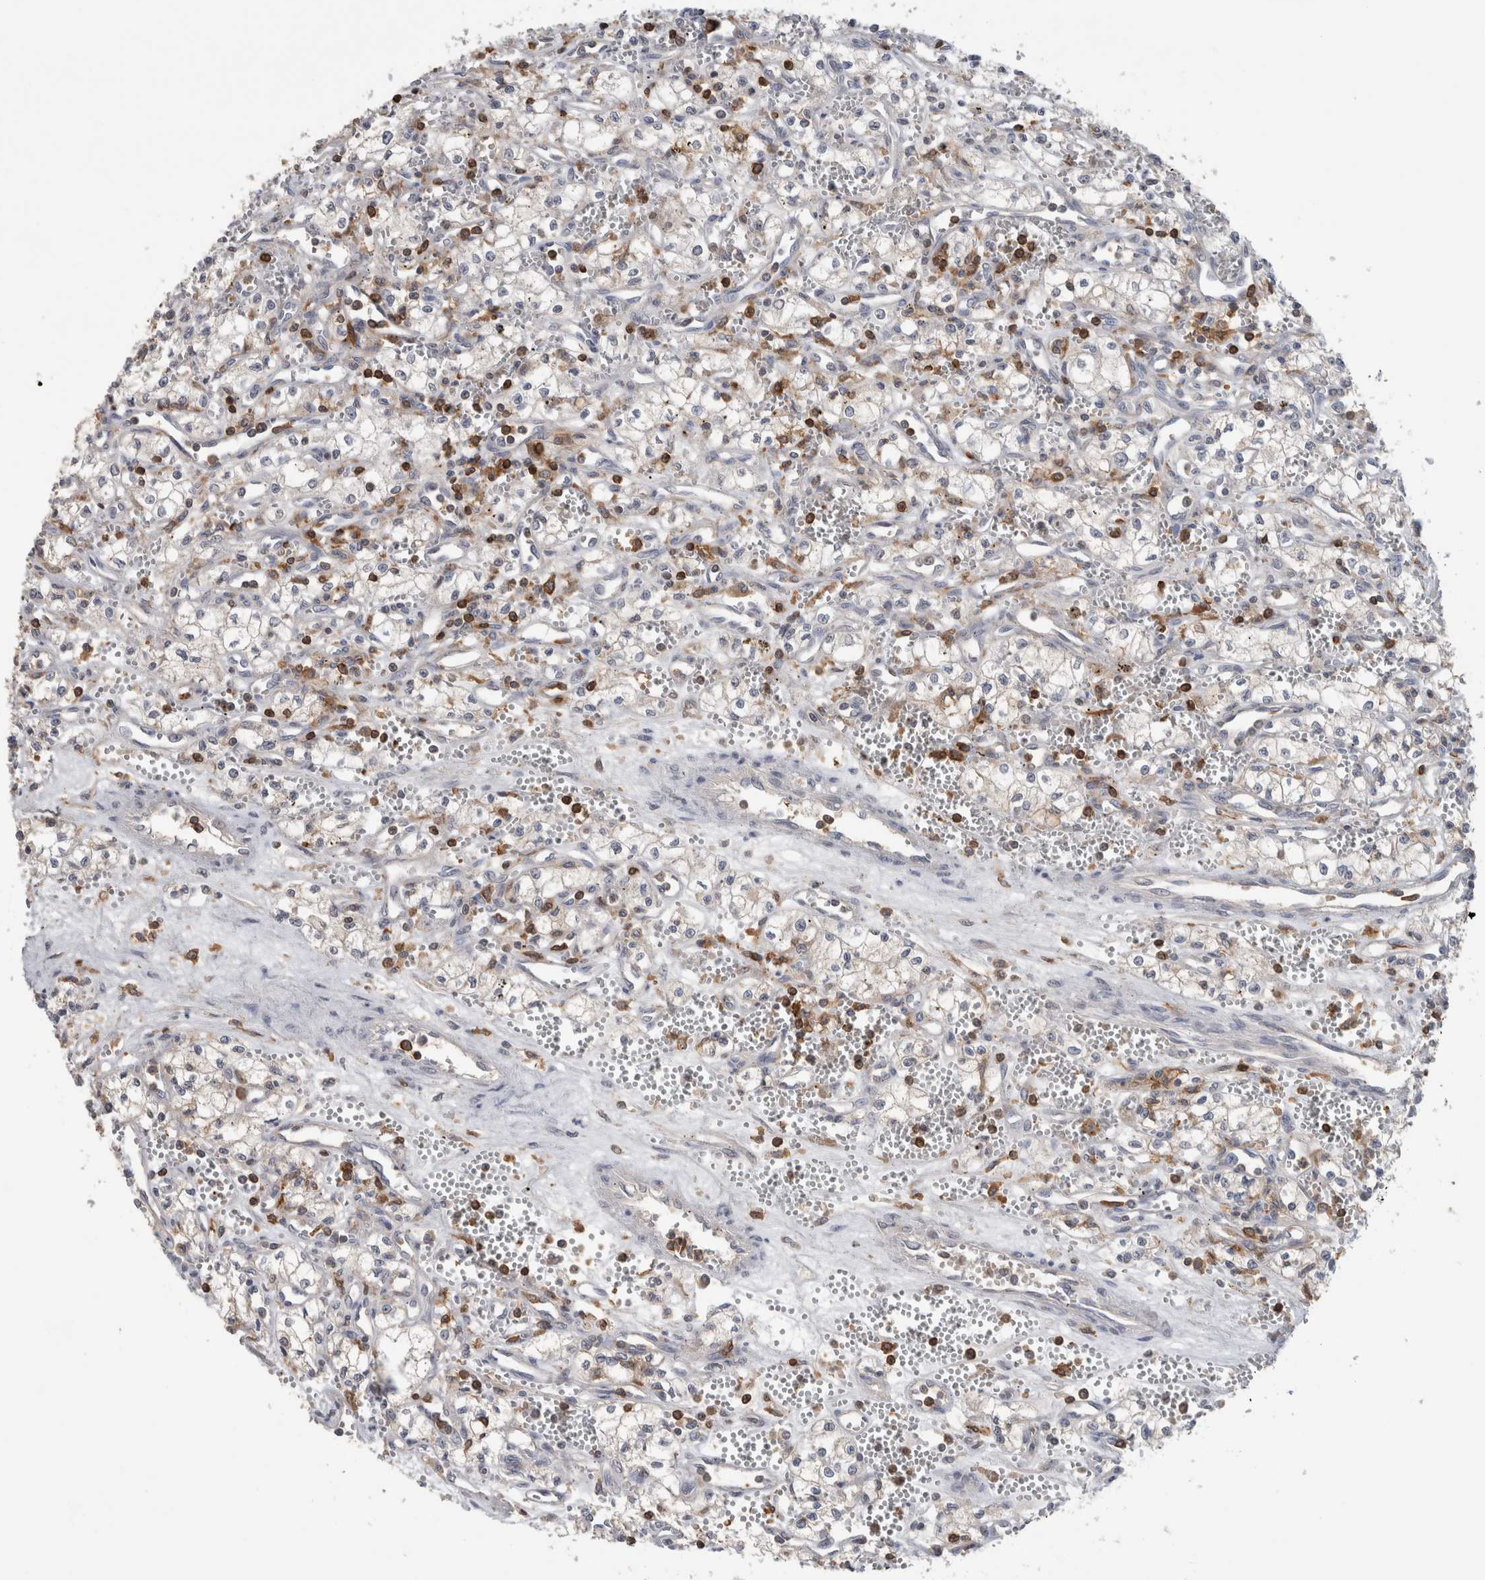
{"staining": {"intensity": "negative", "quantity": "none", "location": "none"}, "tissue": "renal cancer", "cell_type": "Tumor cells", "image_type": "cancer", "snomed": [{"axis": "morphology", "description": "Adenocarcinoma, NOS"}, {"axis": "topography", "description": "Kidney"}], "caption": "Tumor cells show no significant protein expression in renal cancer.", "gene": "GFRA2", "patient": {"sex": "male", "age": 59}}